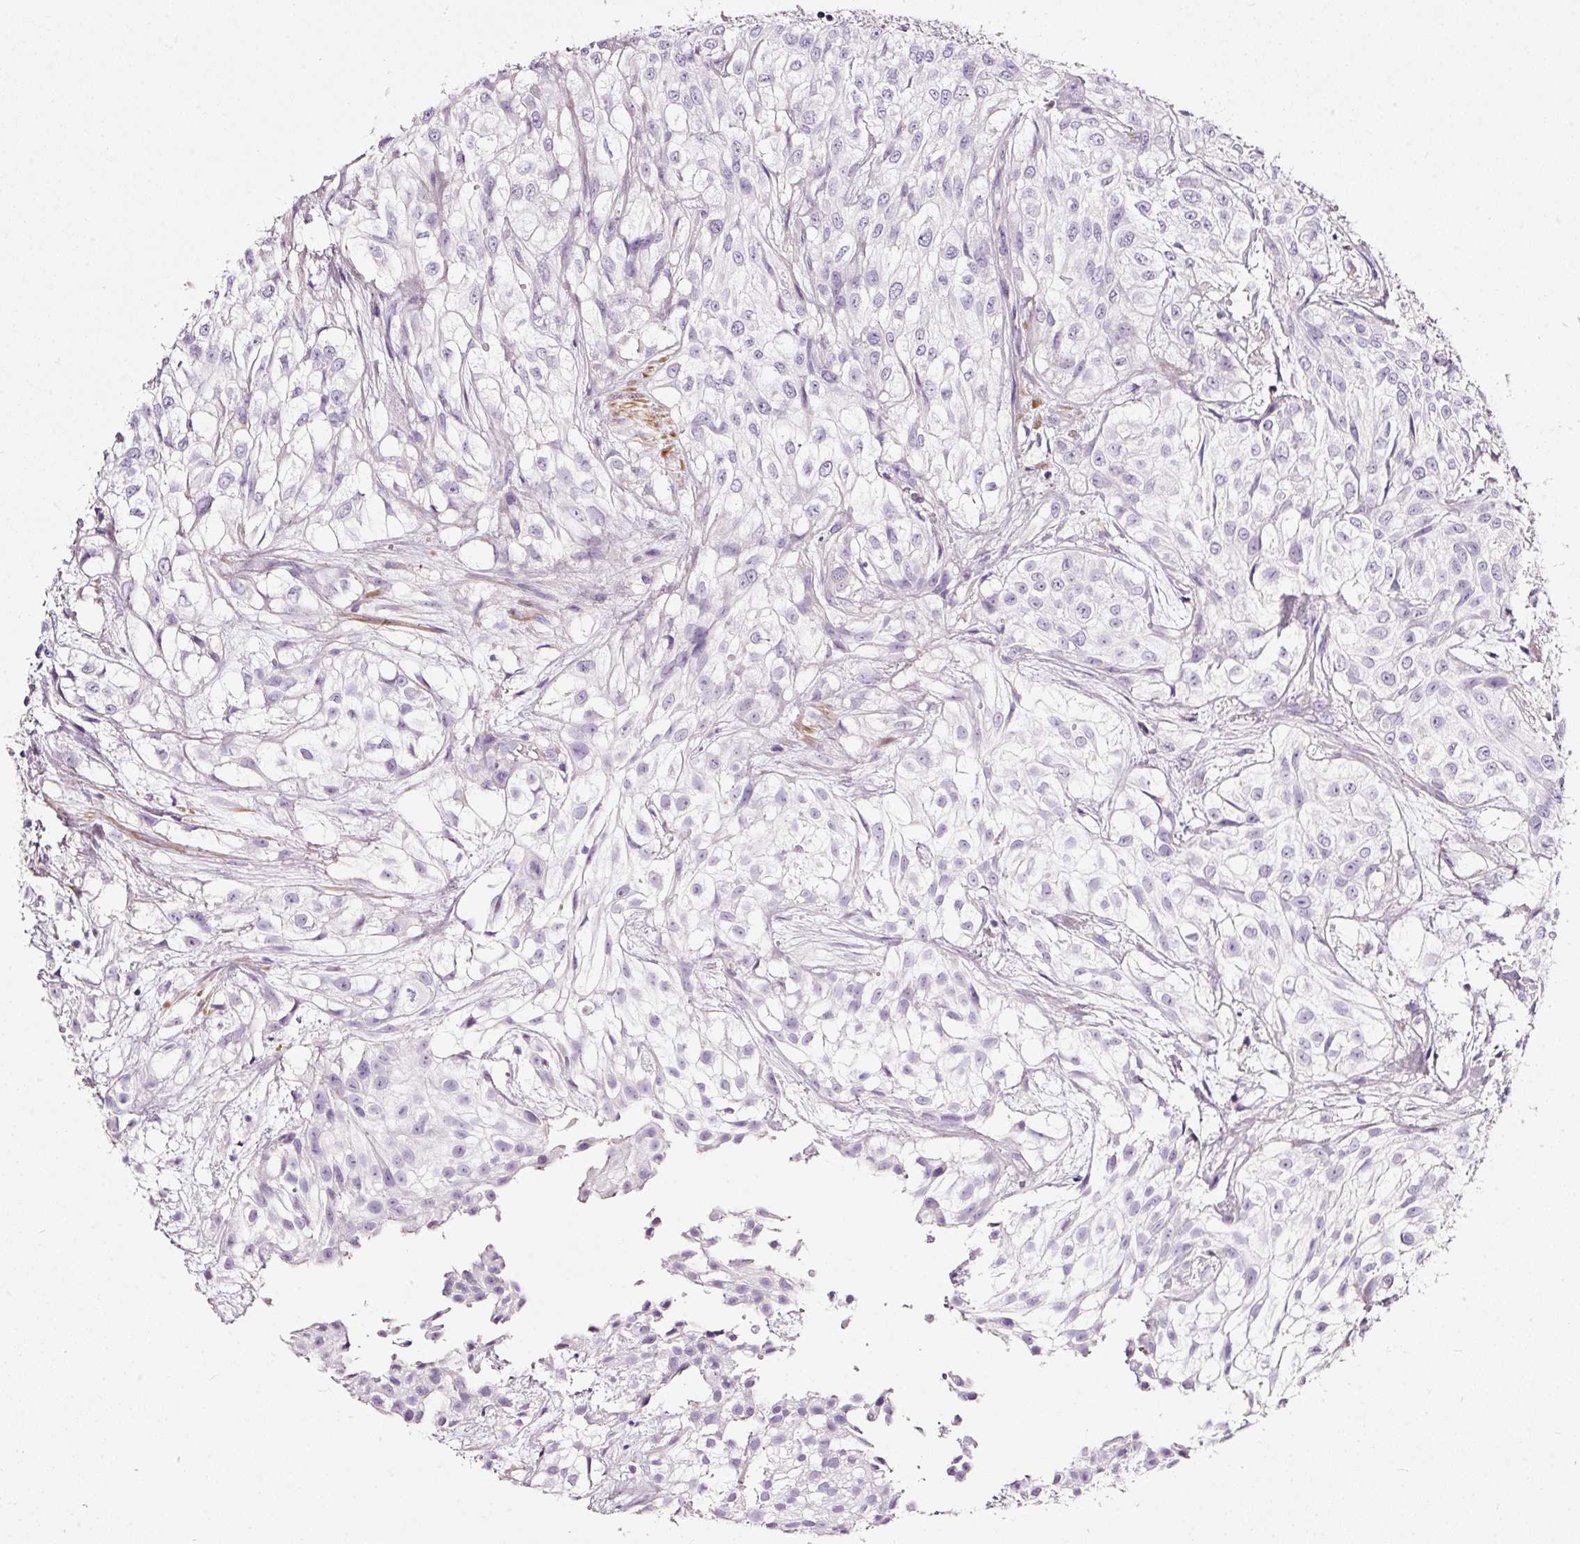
{"staining": {"intensity": "negative", "quantity": "none", "location": "none"}, "tissue": "urothelial cancer", "cell_type": "Tumor cells", "image_type": "cancer", "snomed": [{"axis": "morphology", "description": "Urothelial carcinoma, High grade"}, {"axis": "topography", "description": "Urinary bladder"}], "caption": "IHC of urothelial carcinoma (high-grade) shows no positivity in tumor cells. The staining is performed using DAB (3,3'-diaminobenzidine) brown chromogen with nuclei counter-stained in using hematoxylin.", "gene": "CYB561A3", "patient": {"sex": "male", "age": 56}}